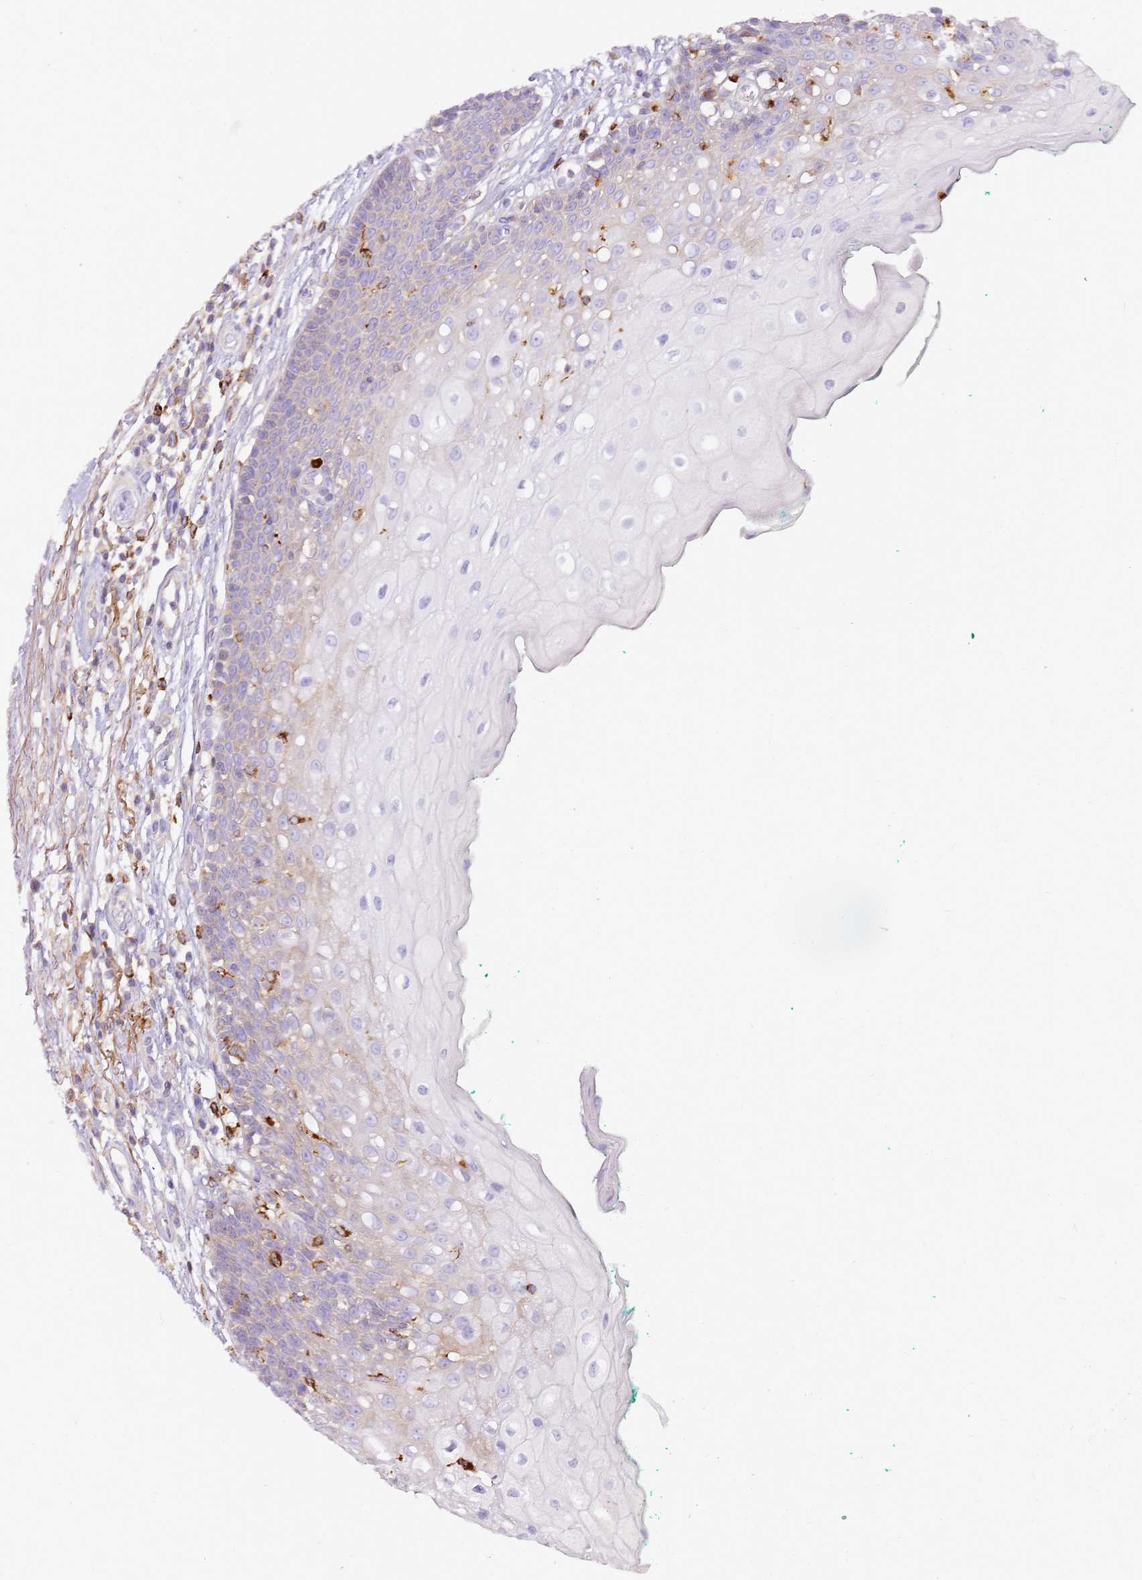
{"staining": {"intensity": "moderate", "quantity": "<25%", "location": "cytoplasmic/membranous"}, "tissue": "oral mucosa", "cell_type": "Squamous epithelial cells", "image_type": "normal", "snomed": [{"axis": "morphology", "description": "Normal tissue, NOS"}, {"axis": "morphology", "description": "Squamous cell carcinoma, NOS"}, {"axis": "topography", "description": "Oral tissue"}, {"axis": "topography", "description": "Tounge, NOS"}, {"axis": "topography", "description": "Head-Neck"}], "caption": "IHC image of unremarkable human oral mucosa stained for a protein (brown), which shows low levels of moderate cytoplasmic/membranous staining in about <25% of squamous epithelial cells.", "gene": "FPR1", "patient": {"sex": "male", "age": 79}}